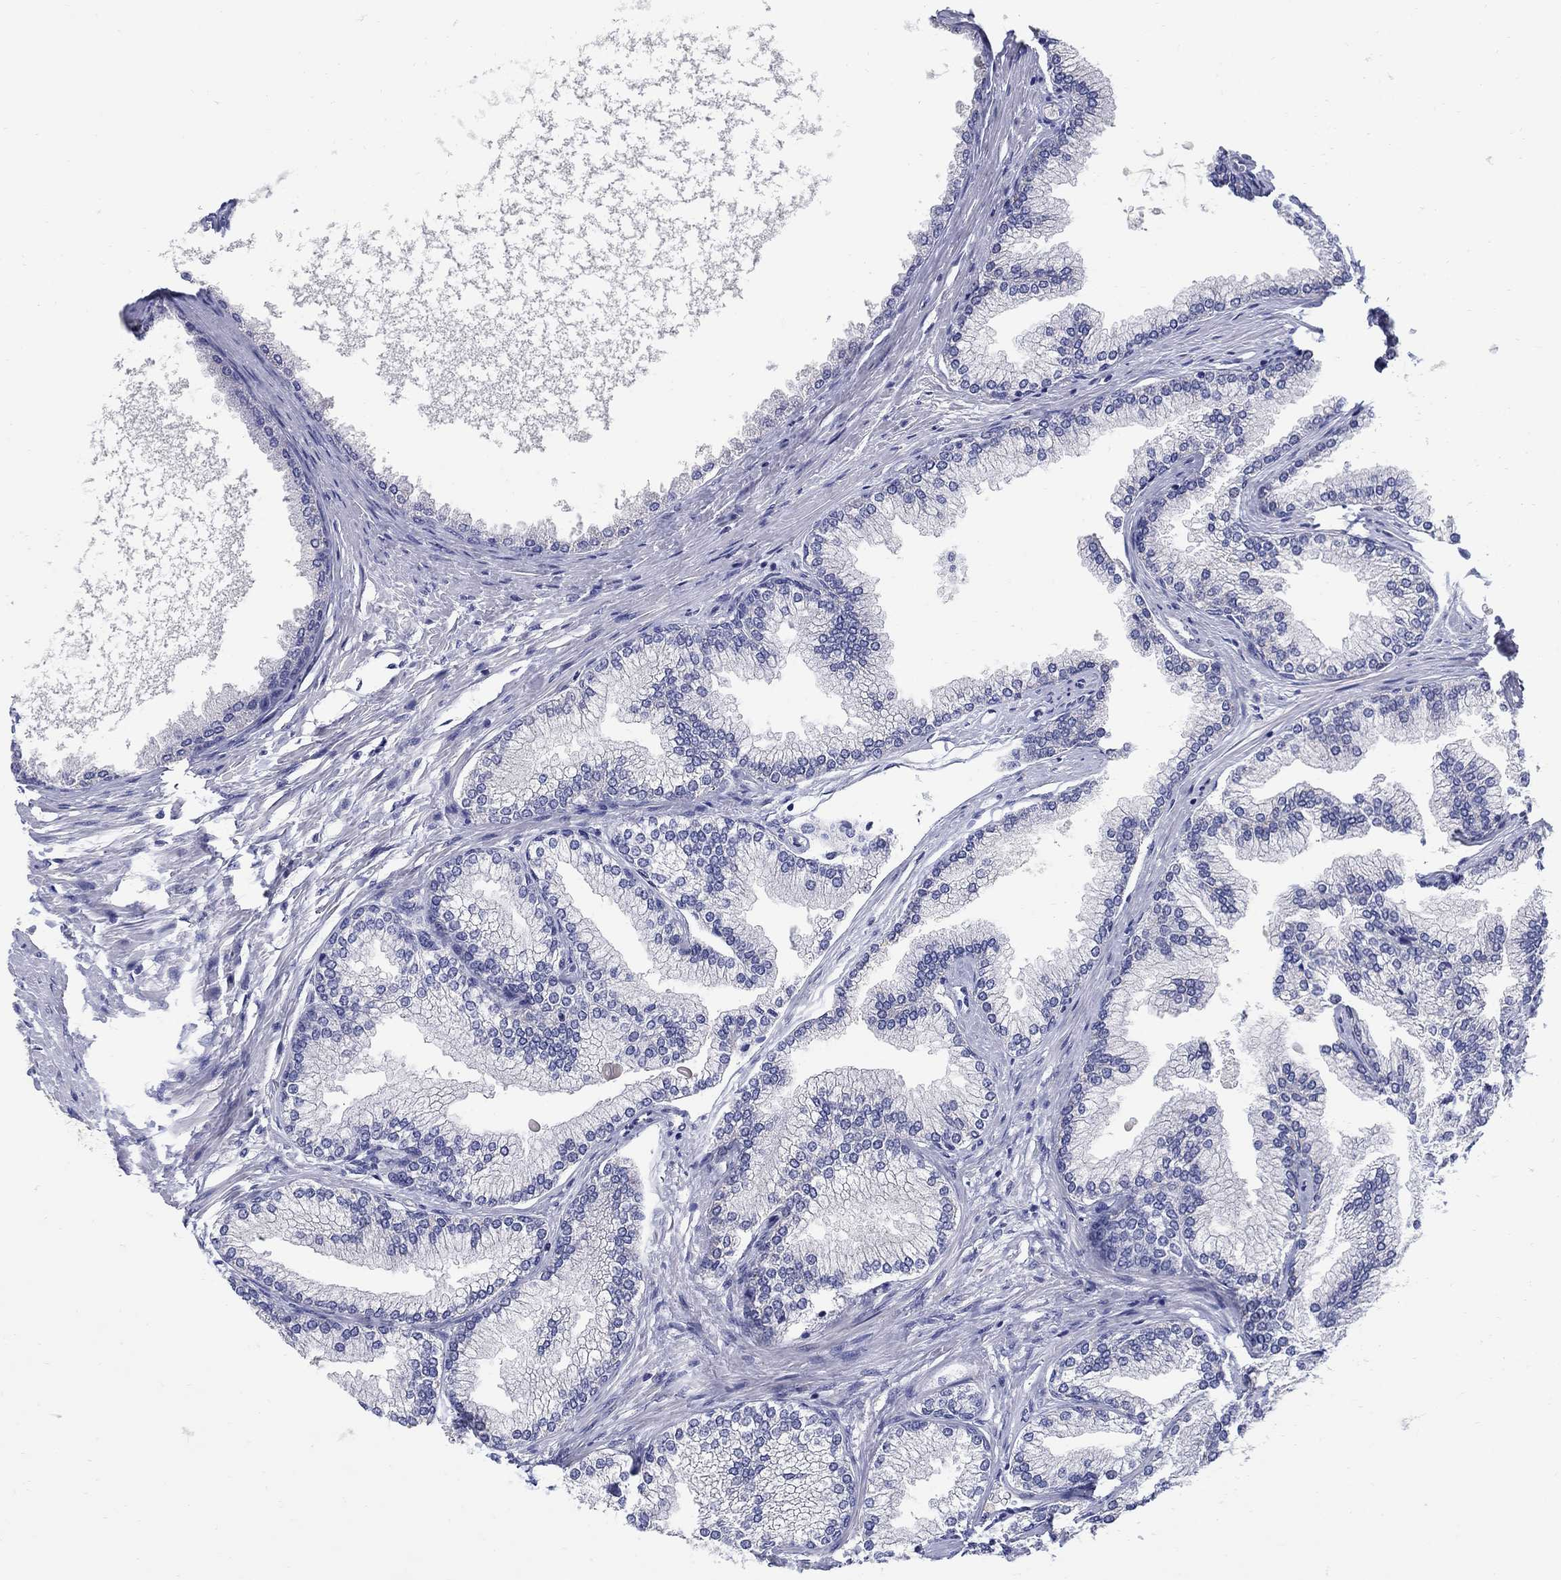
{"staining": {"intensity": "negative", "quantity": "none", "location": "none"}, "tissue": "prostate", "cell_type": "Glandular cells", "image_type": "normal", "snomed": [{"axis": "morphology", "description": "Normal tissue, NOS"}, {"axis": "topography", "description": "Prostate"}], "caption": "High magnification brightfield microscopy of unremarkable prostate stained with DAB (brown) and counterstained with hematoxylin (blue): glandular cells show no significant staining. (Immunohistochemistry (ihc), brightfield microscopy, high magnification).", "gene": "REEP2", "patient": {"sex": "male", "age": 72}}